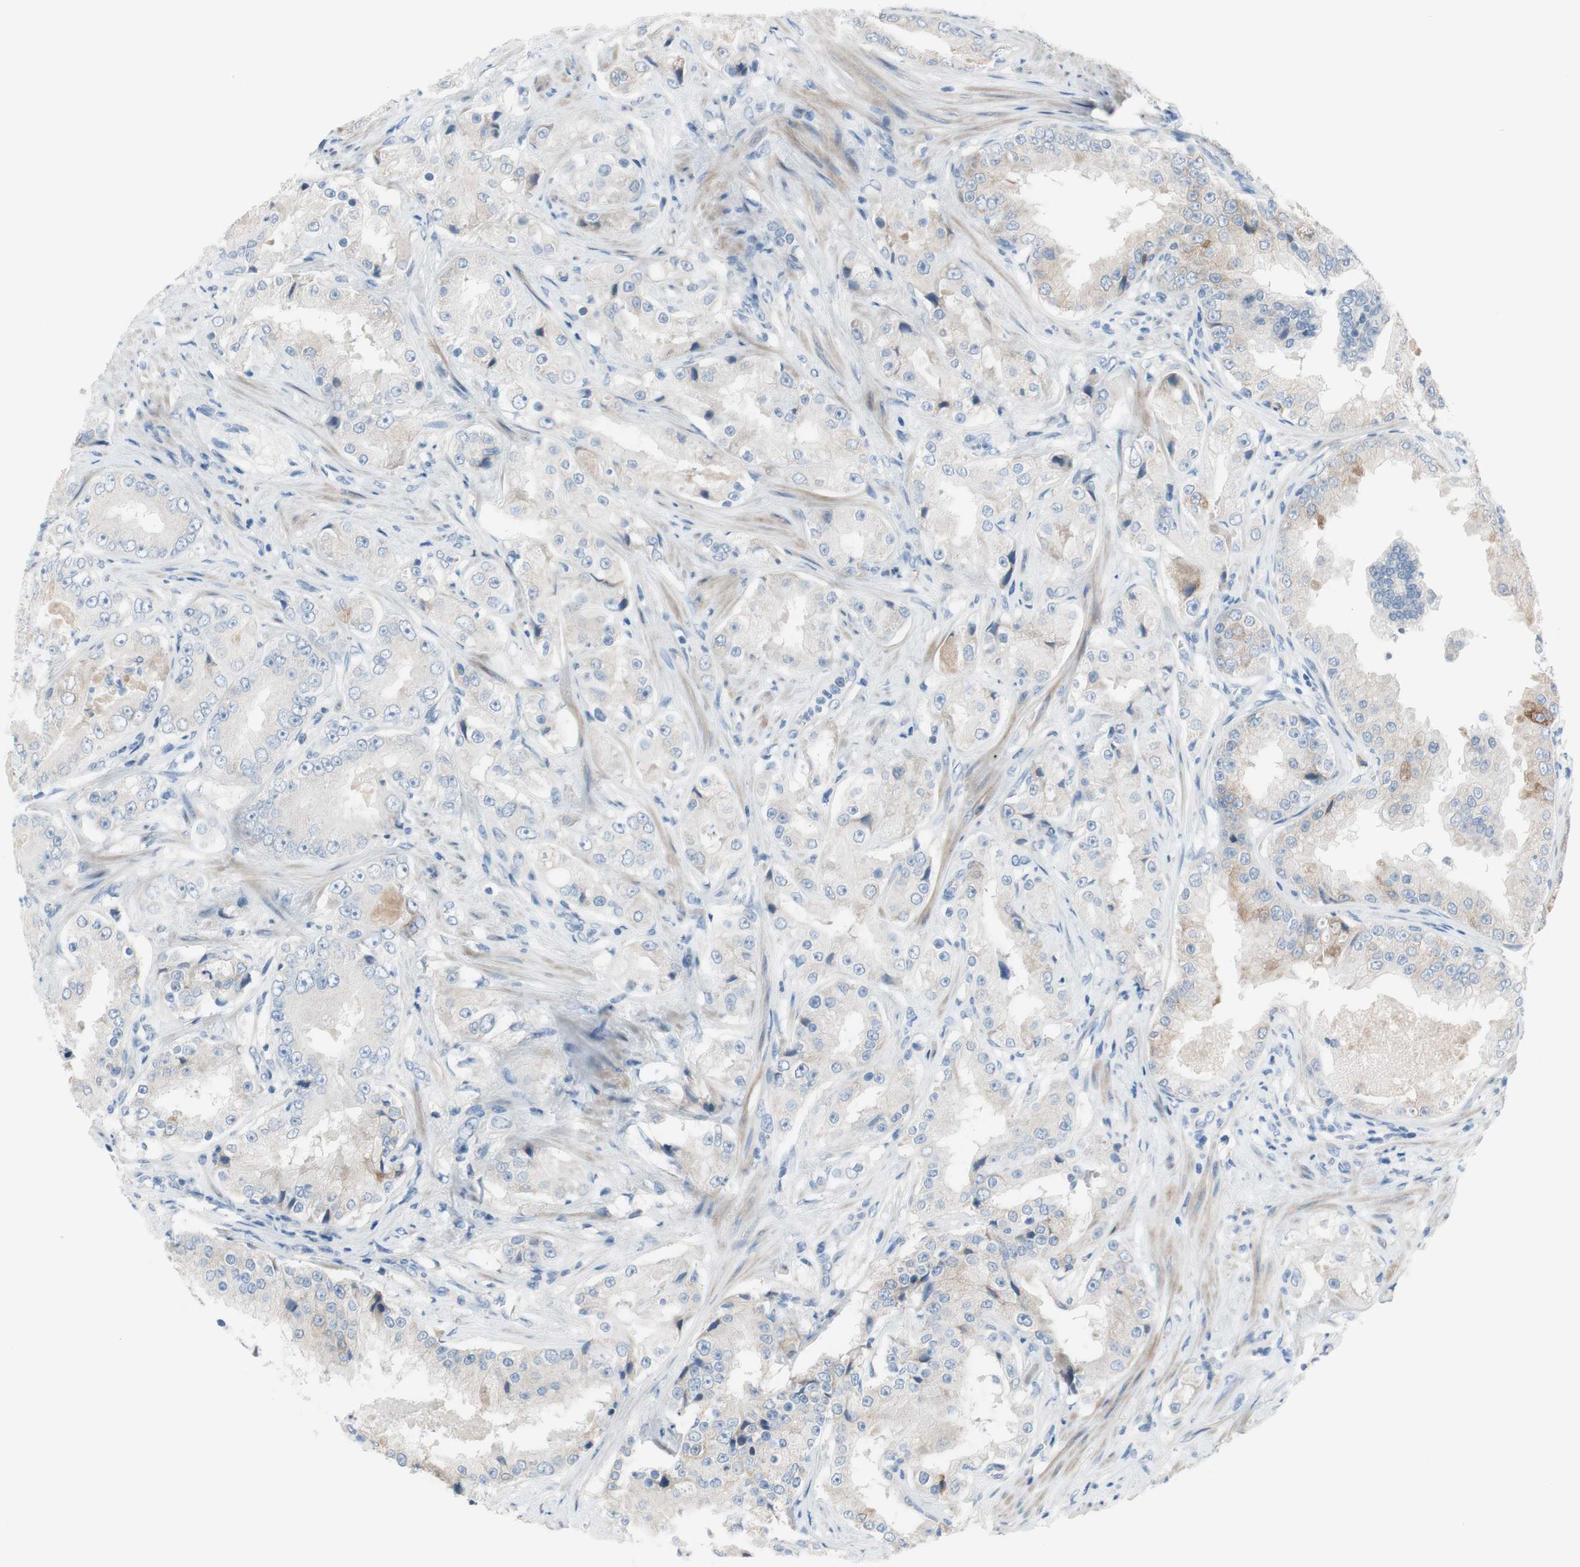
{"staining": {"intensity": "weak", "quantity": "25%-75%", "location": "cytoplasmic/membranous"}, "tissue": "prostate cancer", "cell_type": "Tumor cells", "image_type": "cancer", "snomed": [{"axis": "morphology", "description": "Adenocarcinoma, High grade"}, {"axis": "topography", "description": "Prostate"}], "caption": "Immunohistochemistry of prostate adenocarcinoma (high-grade) demonstrates low levels of weak cytoplasmic/membranous positivity in approximately 25%-75% of tumor cells.", "gene": "FDFT1", "patient": {"sex": "male", "age": 73}}